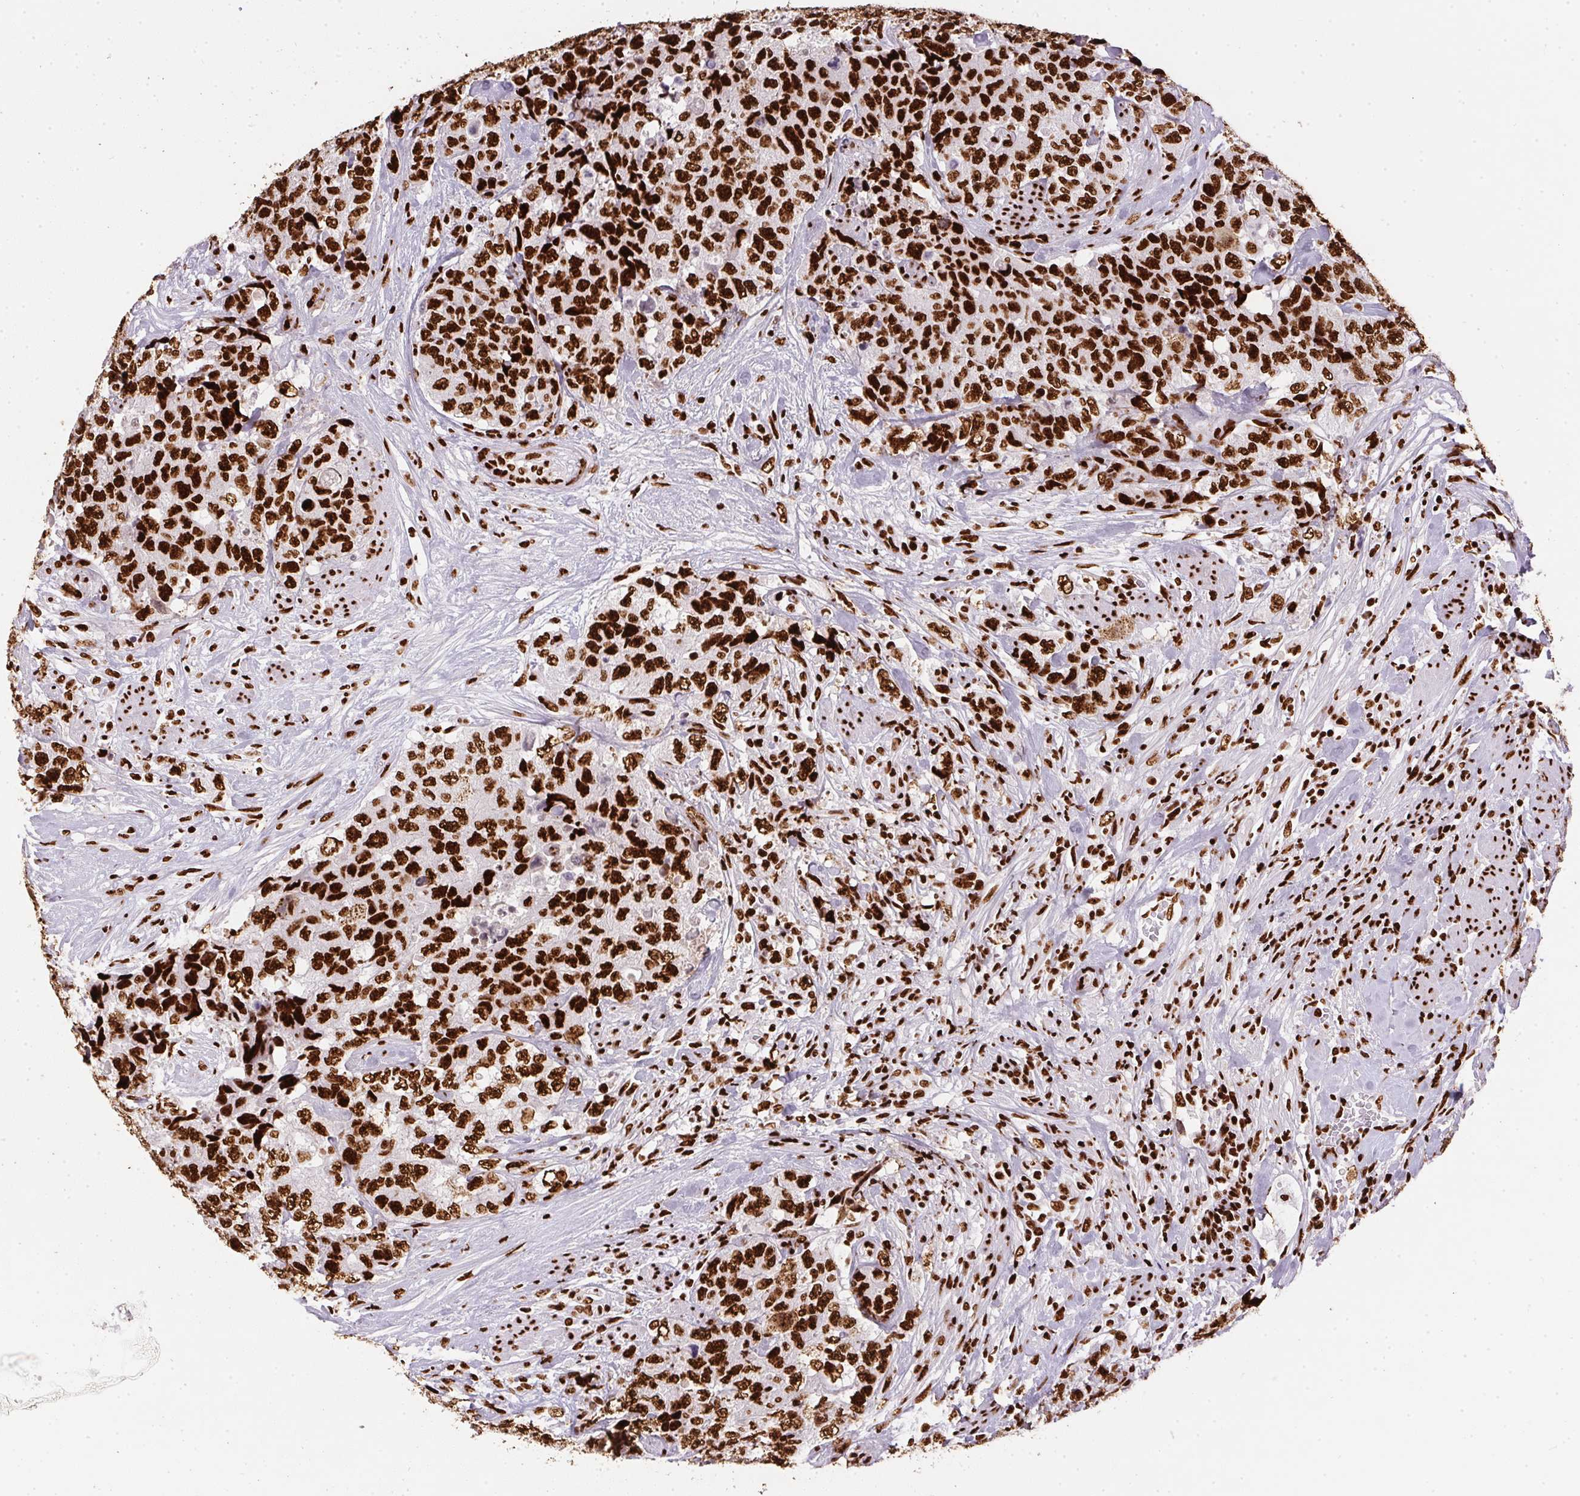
{"staining": {"intensity": "strong", "quantity": ">75%", "location": "nuclear"}, "tissue": "urothelial cancer", "cell_type": "Tumor cells", "image_type": "cancer", "snomed": [{"axis": "morphology", "description": "Urothelial carcinoma, High grade"}, {"axis": "topography", "description": "Urinary bladder"}], "caption": "Approximately >75% of tumor cells in urothelial carcinoma (high-grade) show strong nuclear protein staining as visualized by brown immunohistochemical staining.", "gene": "PAGE3", "patient": {"sex": "female", "age": 78}}